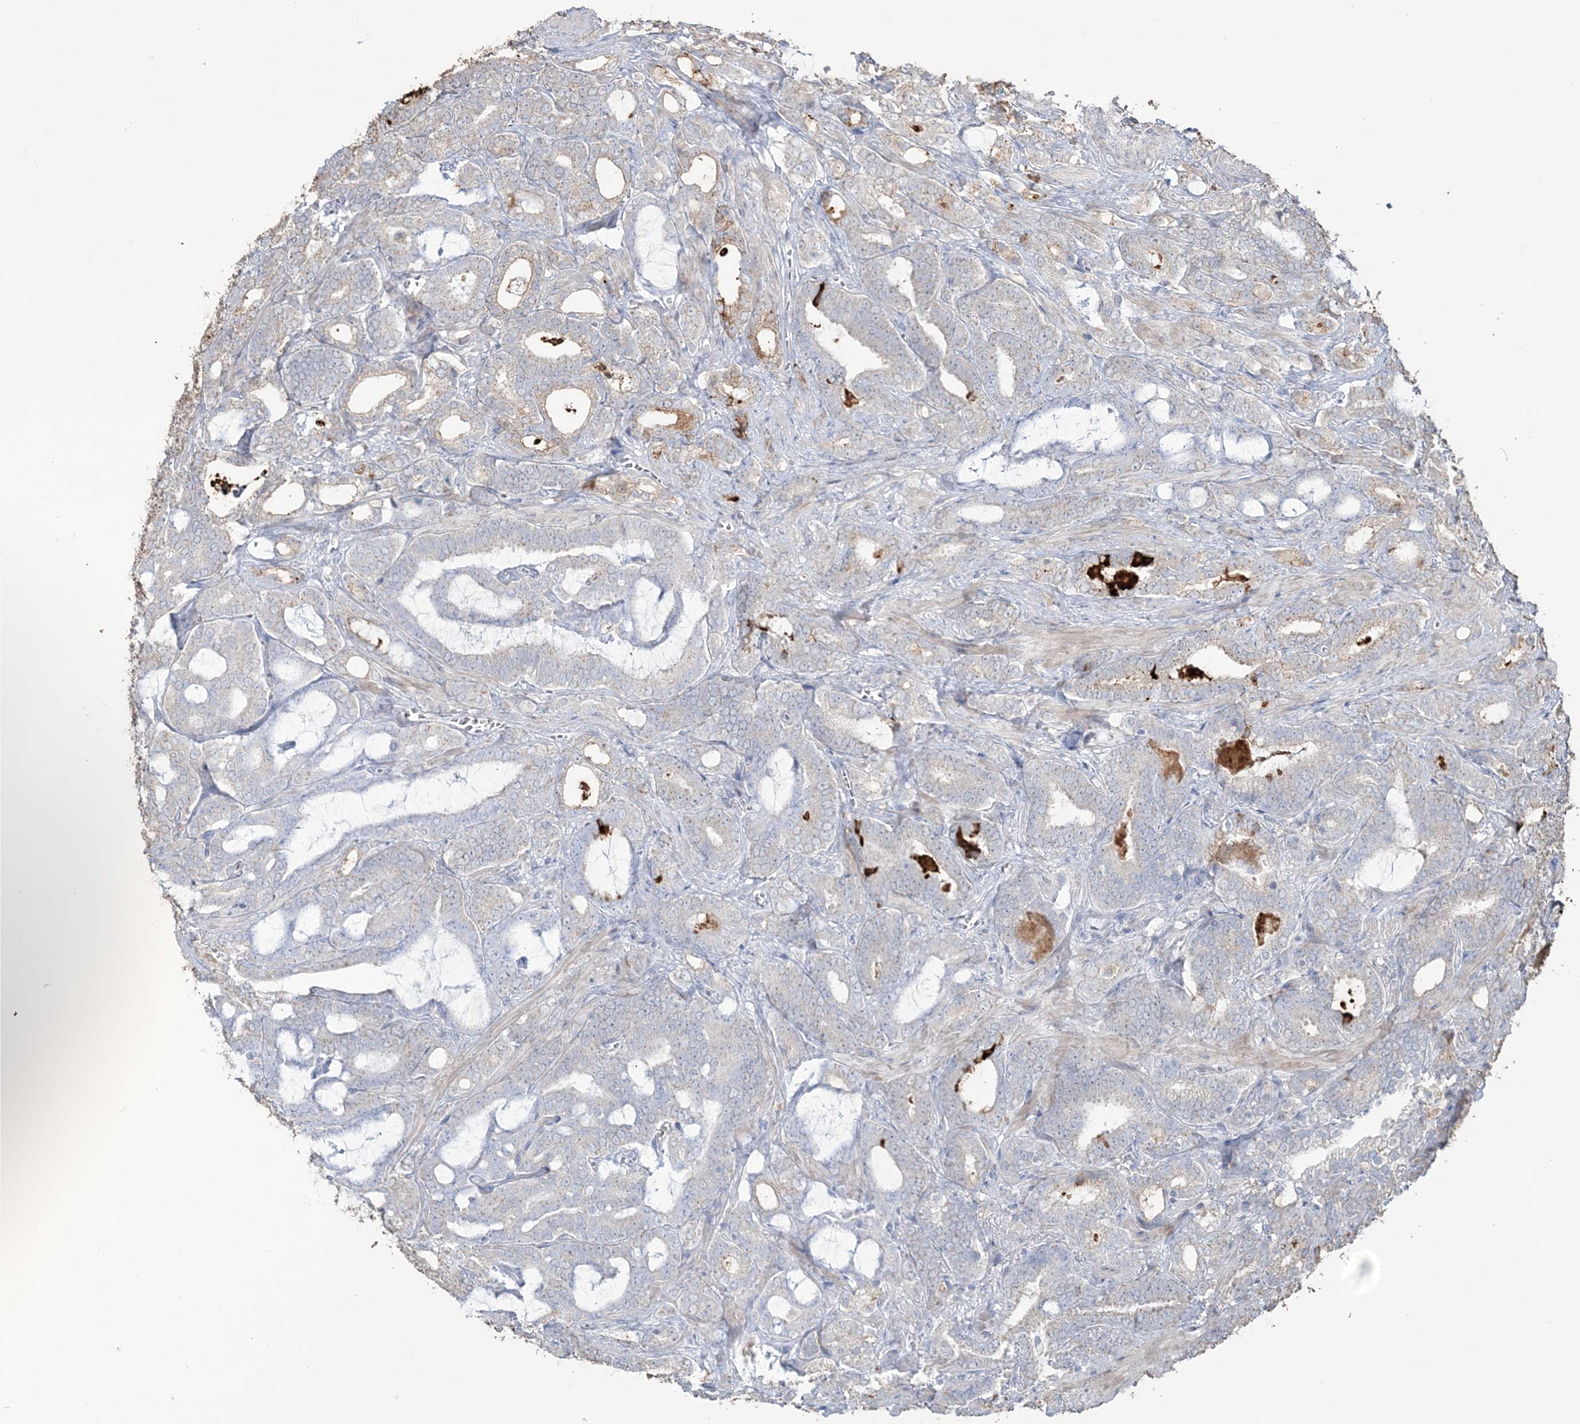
{"staining": {"intensity": "weak", "quantity": "<25%", "location": "cytoplasmic/membranous"}, "tissue": "prostate cancer", "cell_type": "Tumor cells", "image_type": "cancer", "snomed": [{"axis": "morphology", "description": "Adenocarcinoma, High grade"}, {"axis": "topography", "description": "Prostate and seminal vesicle, NOS"}], "caption": "Immunohistochemistry histopathology image of neoplastic tissue: human prostate cancer stained with DAB (3,3'-diaminobenzidine) reveals no significant protein expression in tumor cells.", "gene": "SFMBT2", "patient": {"sex": "male", "age": 67}}